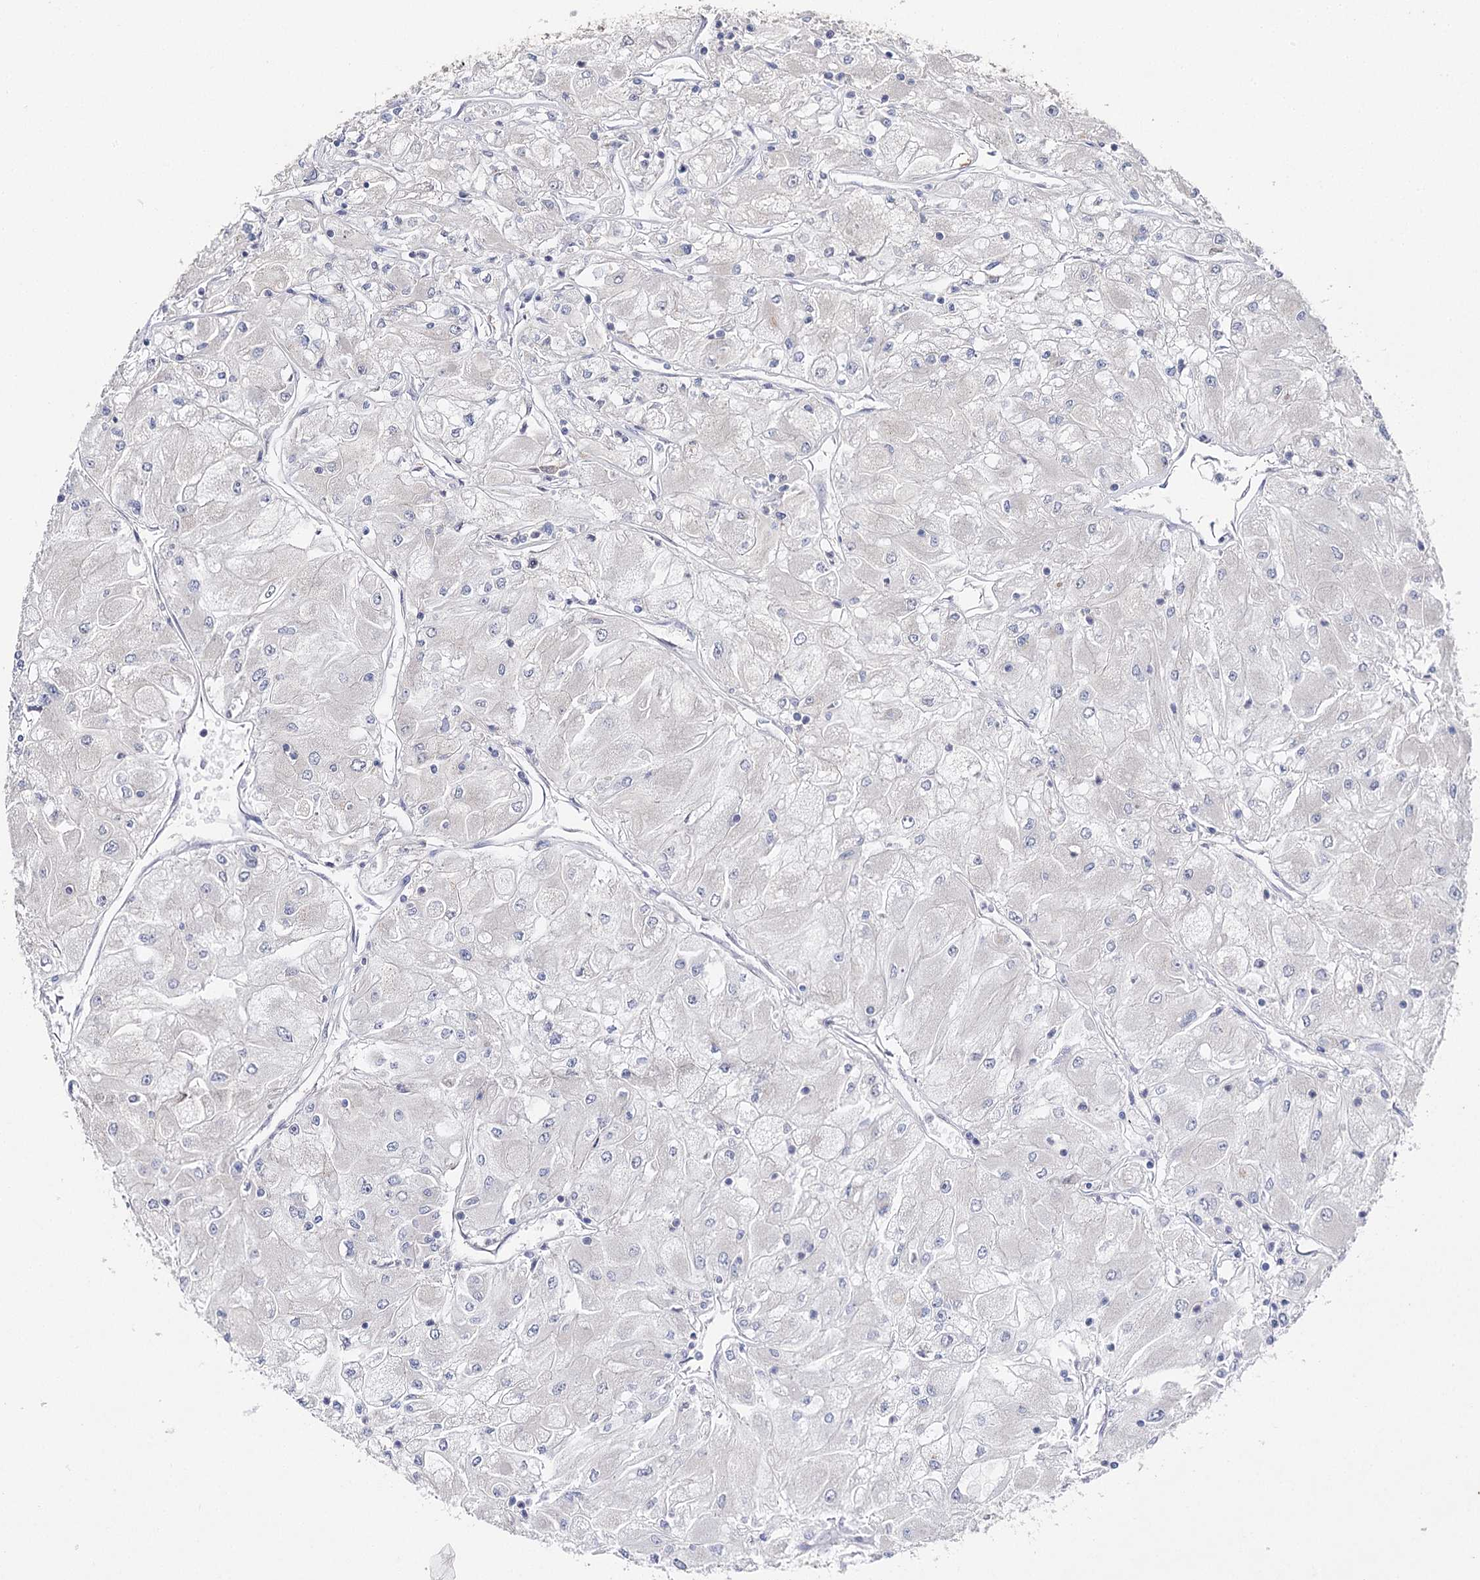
{"staining": {"intensity": "negative", "quantity": "none", "location": "none"}, "tissue": "renal cancer", "cell_type": "Tumor cells", "image_type": "cancer", "snomed": [{"axis": "morphology", "description": "Adenocarcinoma, NOS"}, {"axis": "topography", "description": "Kidney"}], "caption": "Immunohistochemistry histopathology image of neoplastic tissue: human renal cancer stained with DAB exhibits no significant protein staining in tumor cells. (Brightfield microscopy of DAB (3,3'-diaminobenzidine) IHC at high magnification).", "gene": "IL1RAP", "patient": {"sex": "male", "age": 80}}